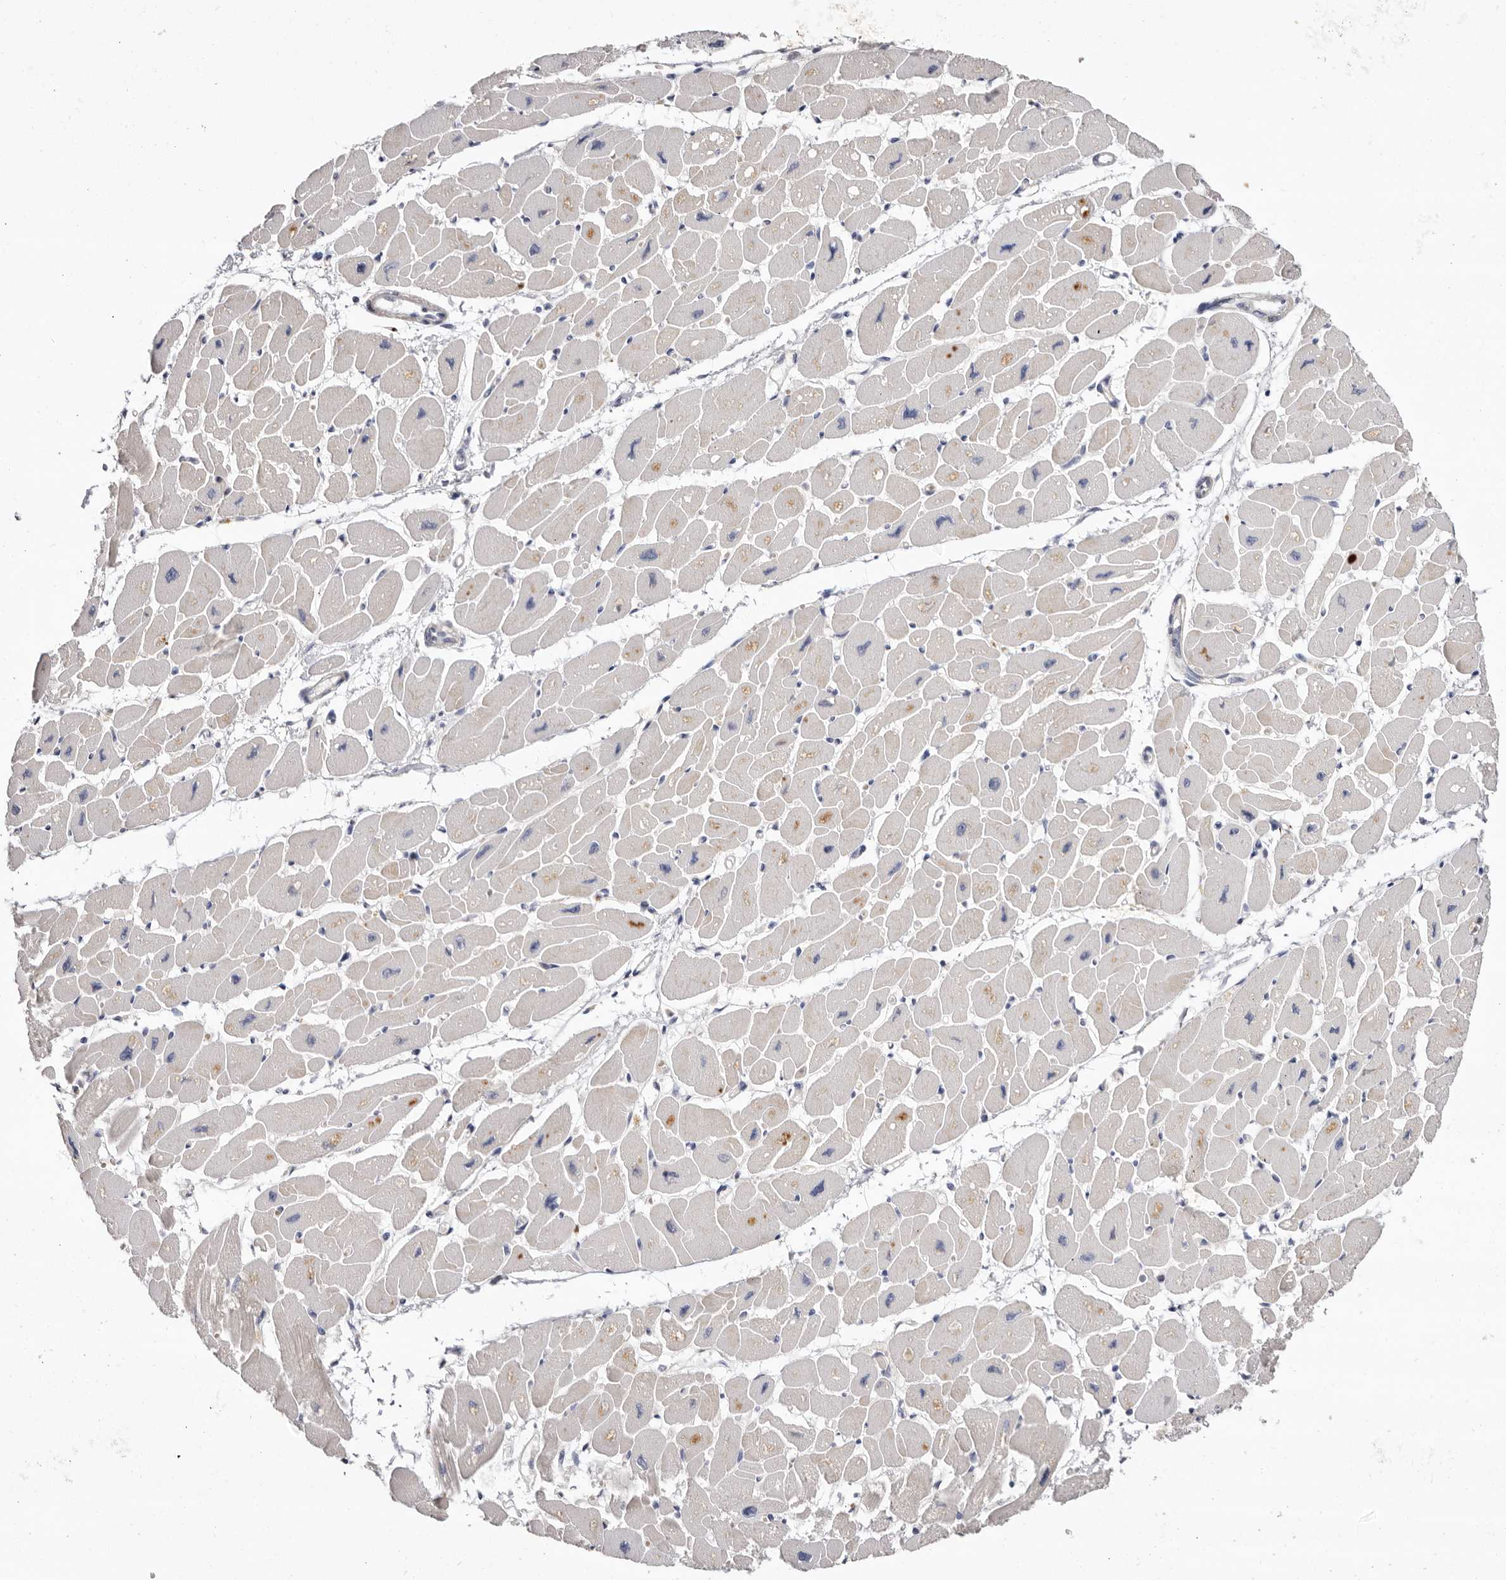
{"staining": {"intensity": "weak", "quantity": "25%-75%", "location": "cytoplasmic/membranous"}, "tissue": "heart muscle", "cell_type": "Cardiomyocytes", "image_type": "normal", "snomed": [{"axis": "morphology", "description": "Normal tissue, NOS"}, {"axis": "topography", "description": "Heart"}], "caption": "IHC (DAB) staining of unremarkable human heart muscle displays weak cytoplasmic/membranous protein positivity in approximately 25%-75% of cardiomyocytes.", "gene": "S1PR5", "patient": {"sex": "female", "age": 54}}